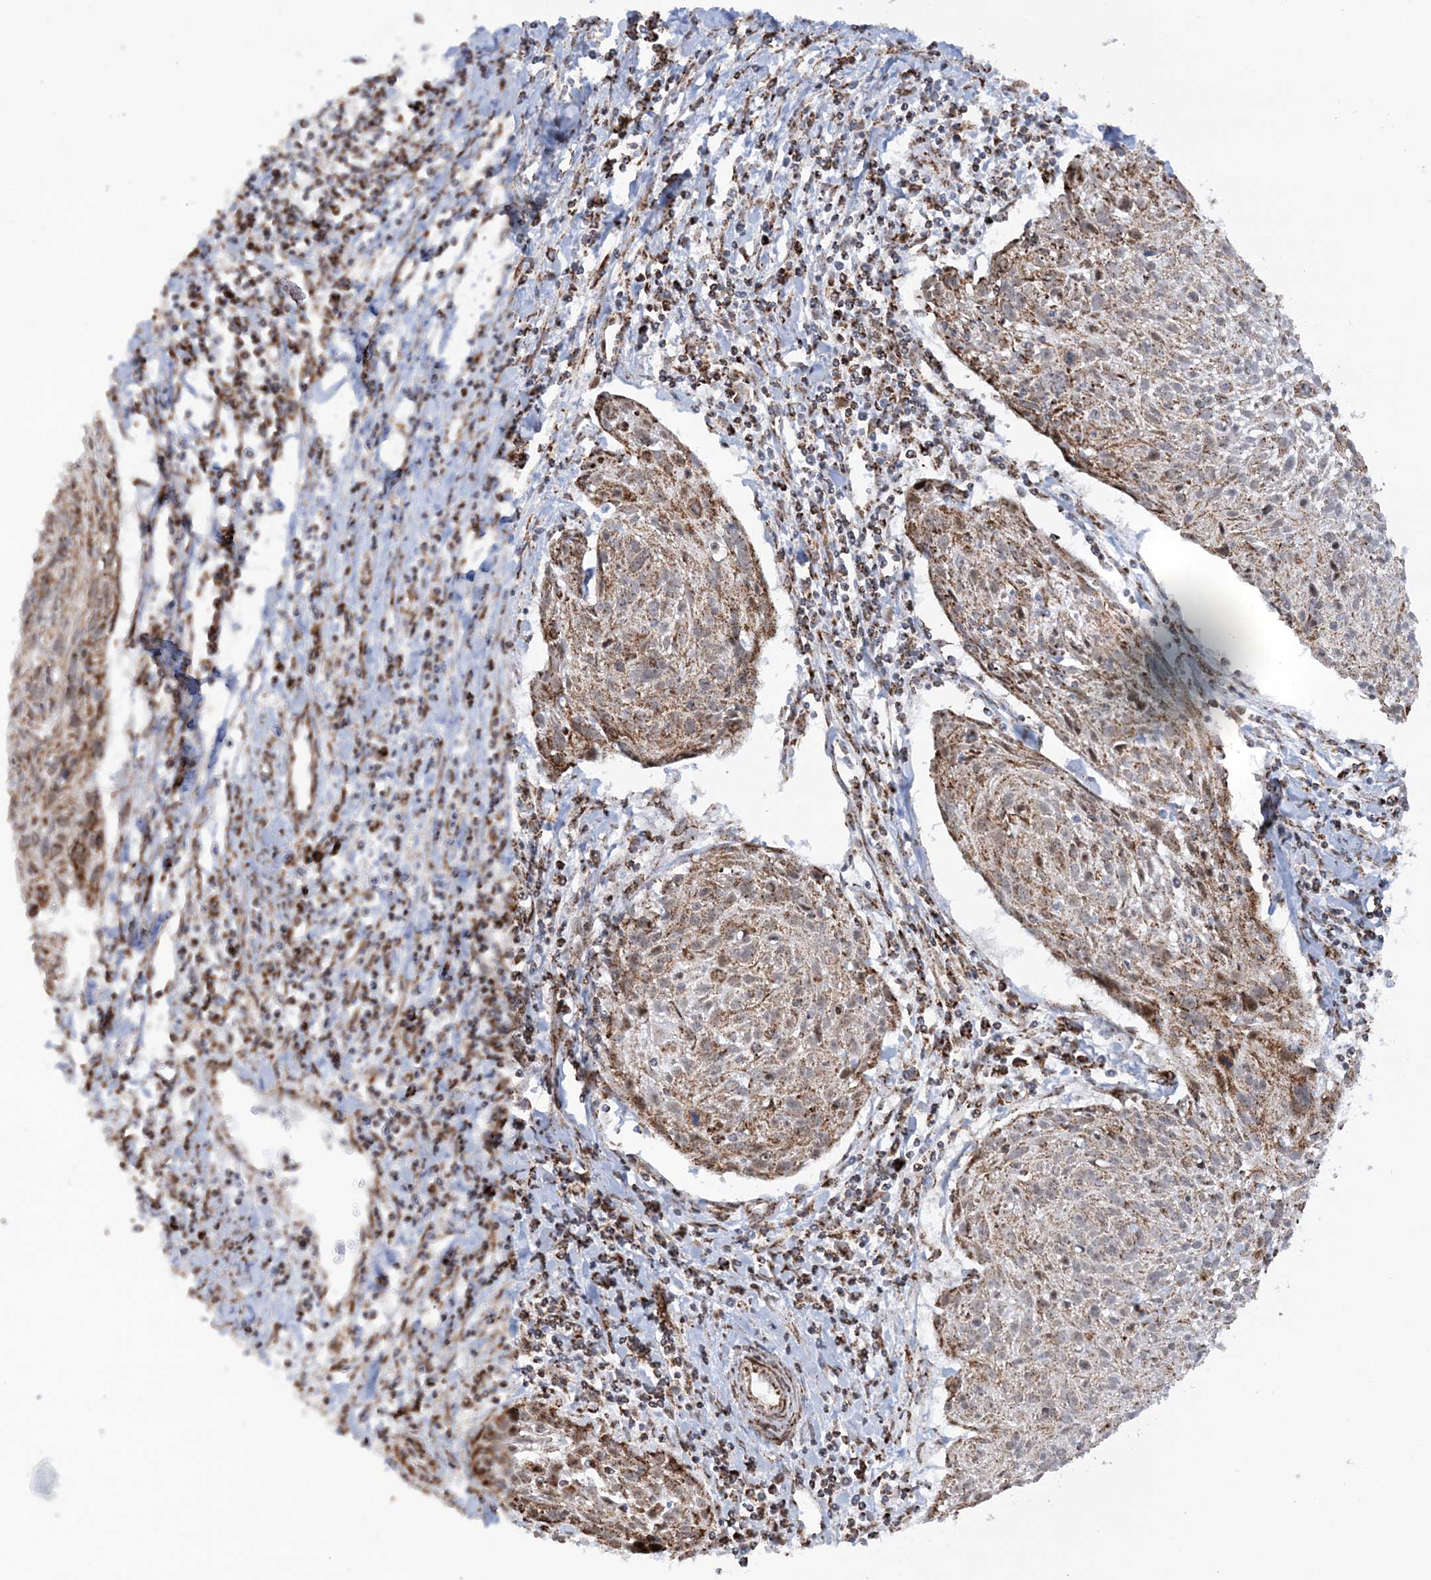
{"staining": {"intensity": "strong", "quantity": ">75%", "location": "cytoplasmic/membranous"}, "tissue": "cervical cancer", "cell_type": "Tumor cells", "image_type": "cancer", "snomed": [{"axis": "morphology", "description": "Squamous cell carcinoma, NOS"}, {"axis": "topography", "description": "Cervix"}], "caption": "A high-resolution photomicrograph shows IHC staining of cervical cancer, which demonstrates strong cytoplasmic/membranous staining in approximately >75% of tumor cells.", "gene": "CRY2", "patient": {"sex": "female", "age": 51}}